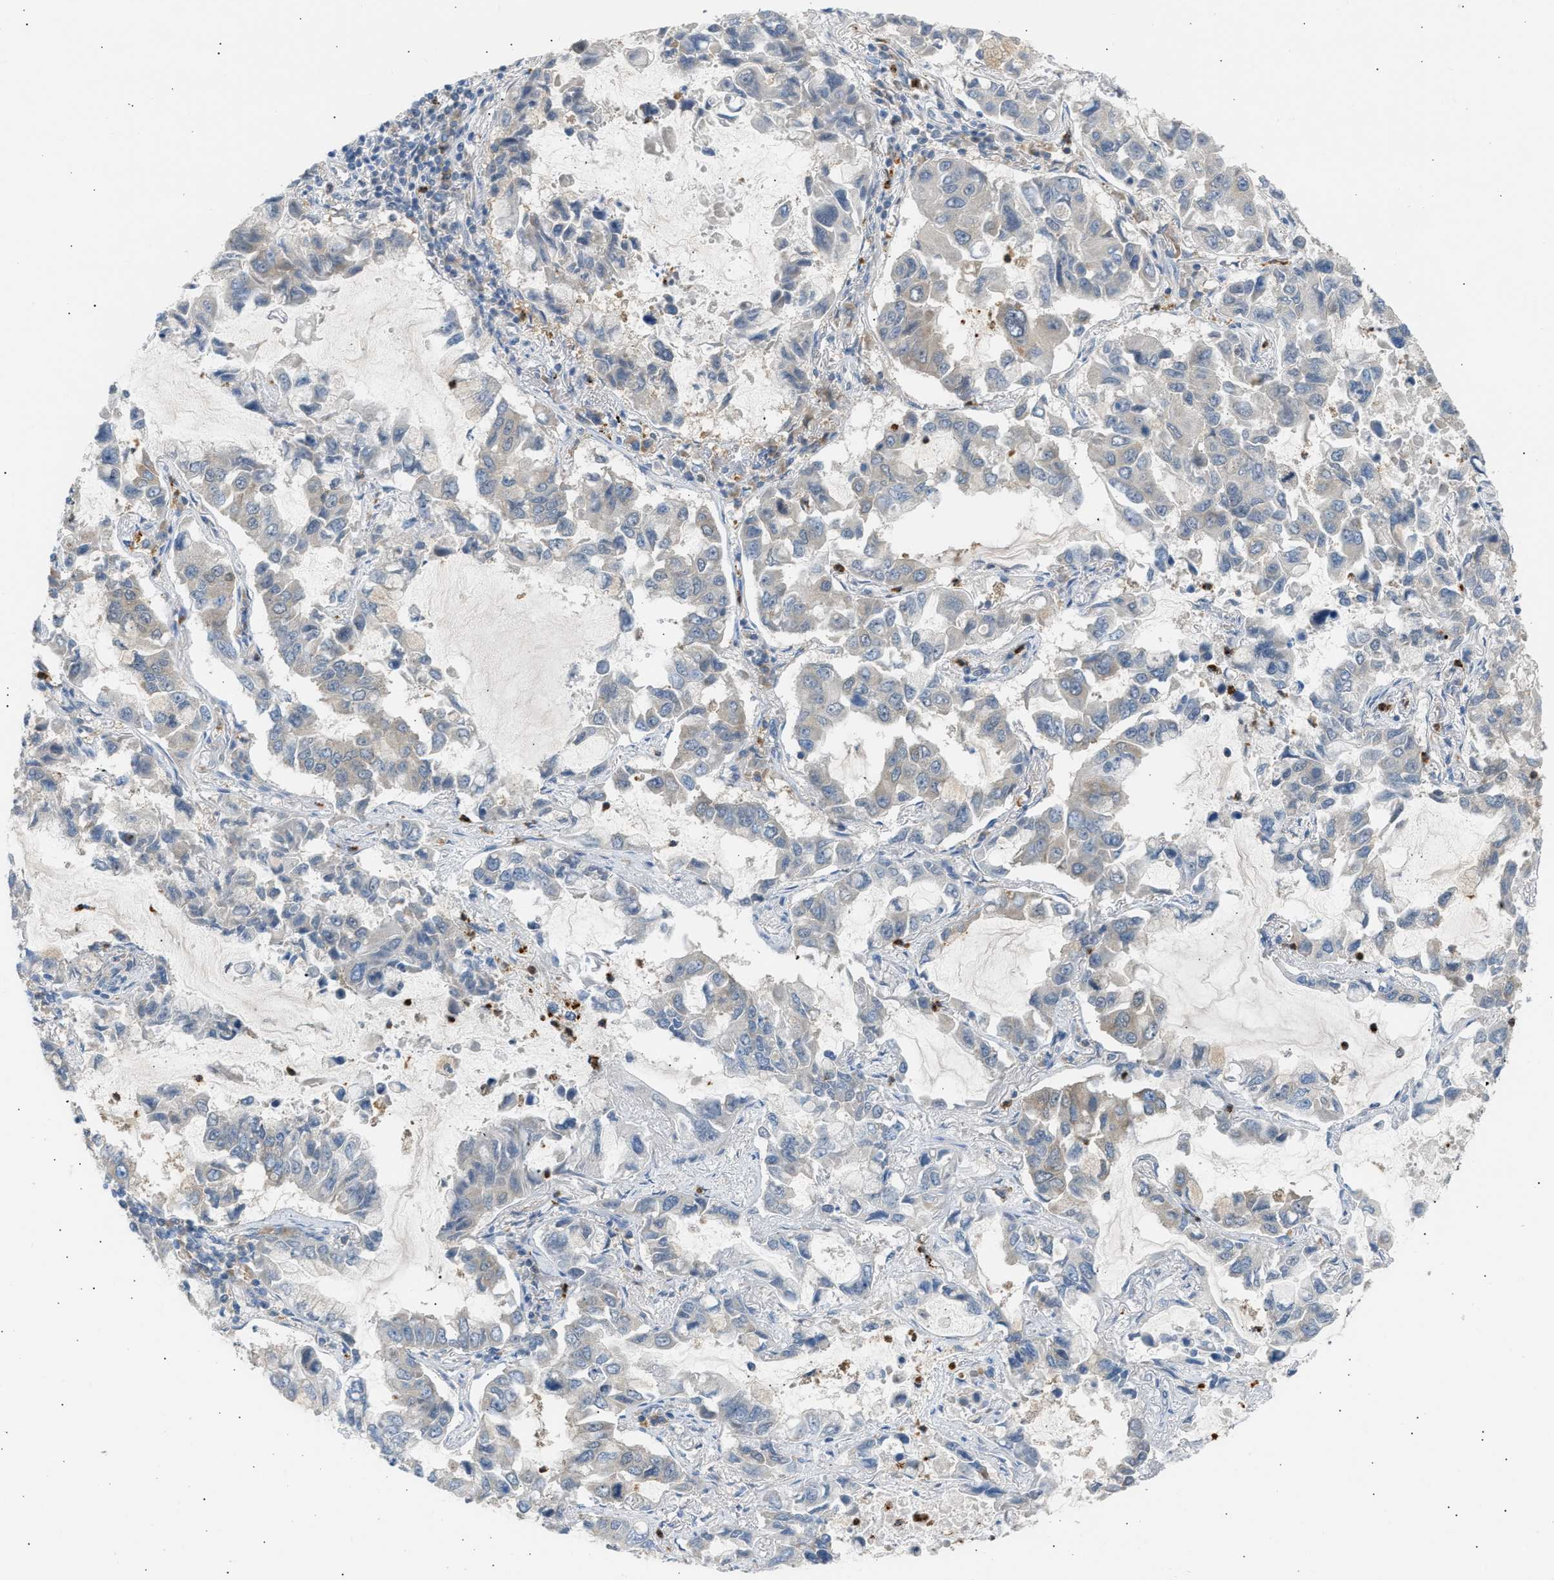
{"staining": {"intensity": "weak", "quantity": "<25%", "location": "cytoplasmic/membranous"}, "tissue": "lung cancer", "cell_type": "Tumor cells", "image_type": "cancer", "snomed": [{"axis": "morphology", "description": "Adenocarcinoma, NOS"}, {"axis": "topography", "description": "Lung"}], "caption": "Immunohistochemistry histopathology image of neoplastic tissue: lung cancer stained with DAB (3,3'-diaminobenzidine) demonstrates no significant protein staining in tumor cells.", "gene": "TRIM50", "patient": {"sex": "male", "age": 64}}